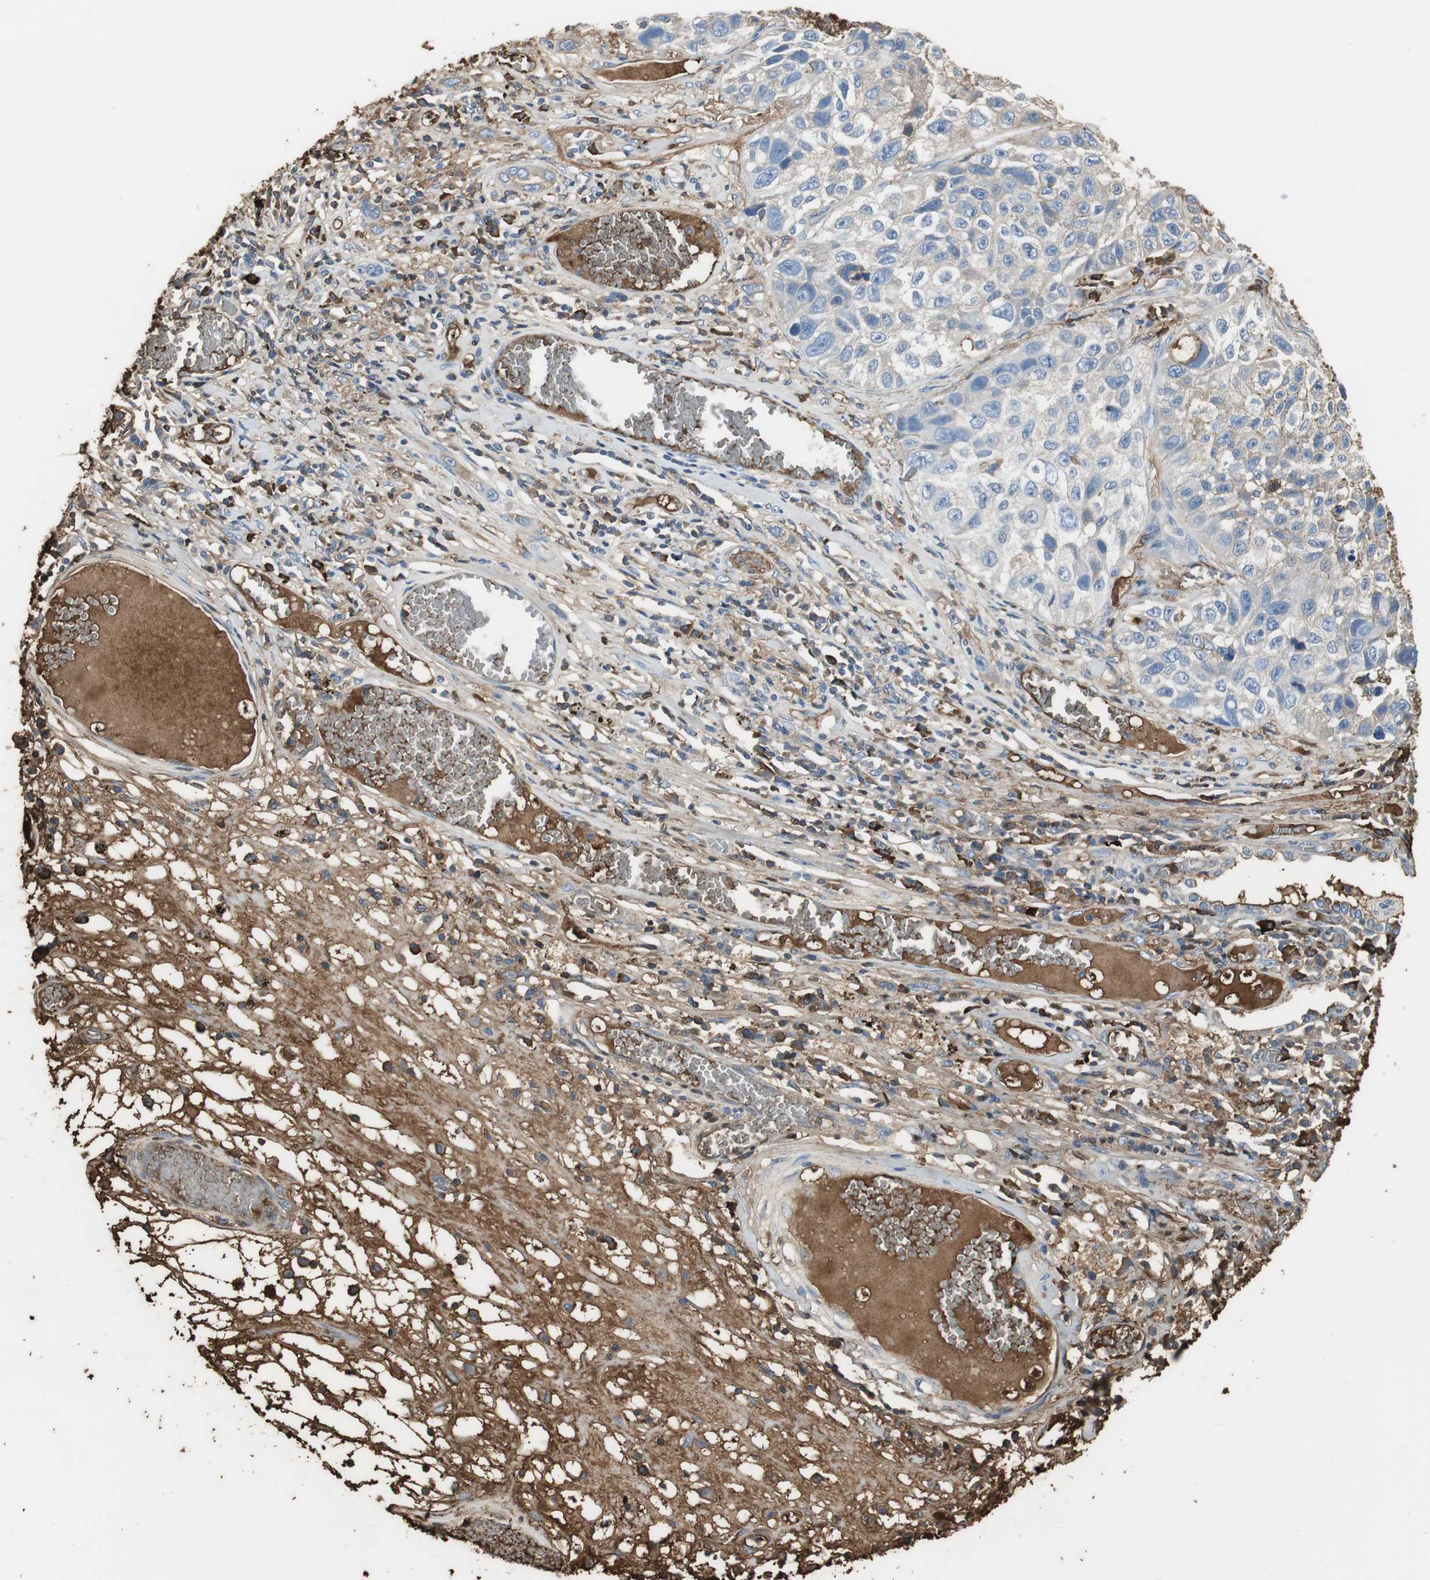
{"staining": {"intensity": "weak", "quantity": "<25%", "location": "cytoplasmic/membranous"}, "tissue": "lung cancer", "cell_type": "Tumor cells", "image_type": "cancer", "snomed": [{"axis": "morphology", "description": "Squamous cell carcinoma, NOS"}, {"axis": "topography", "description": "Lung"}], "caption": "DAB (3,3'-diaminobenzidine) immunohistochemical staining of human lung squamous cell carcinoma displays no significant positivity in tumor cells.", "gene": "IGHA1", "patient": {"sex": "male", "age": 71}}